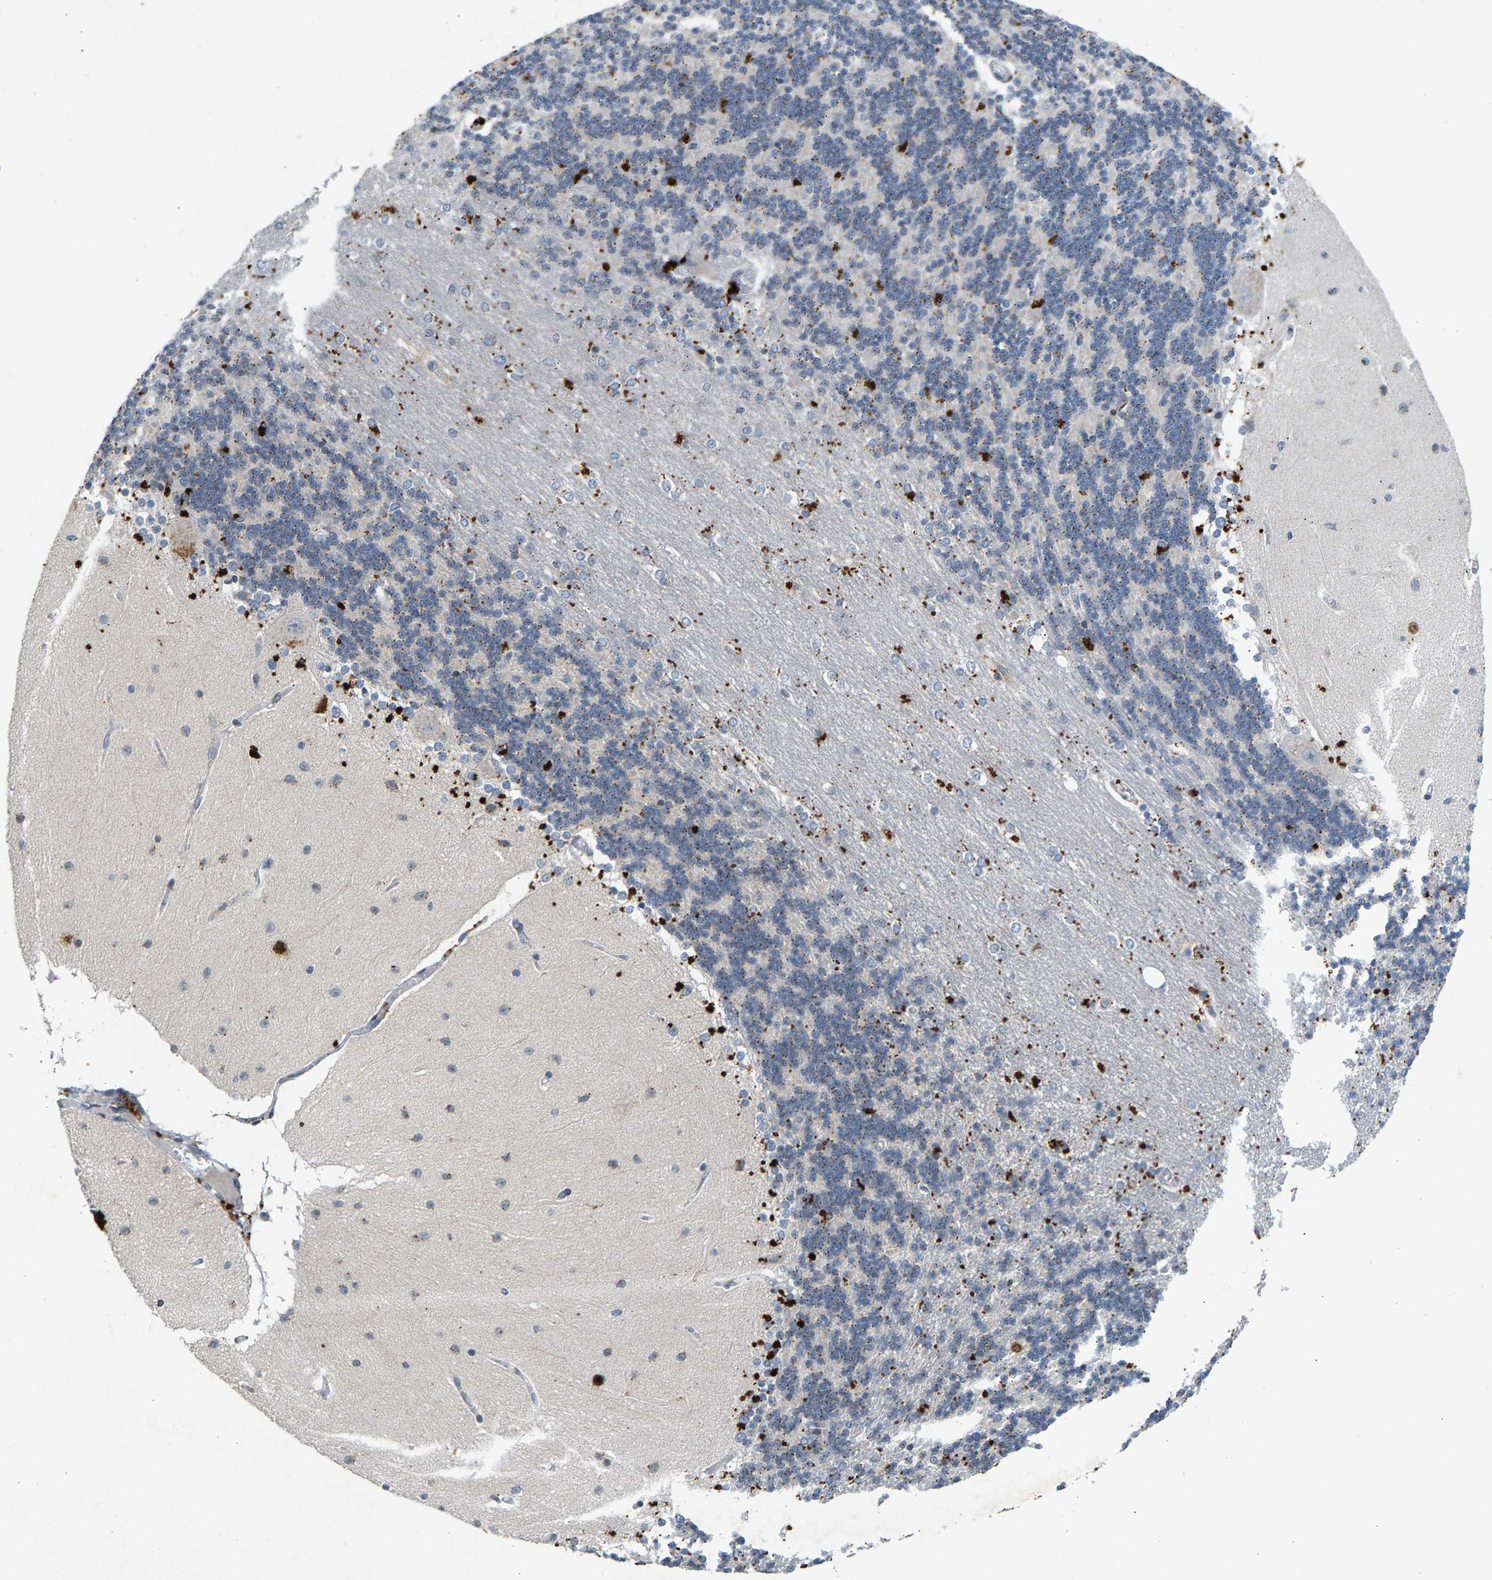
{"staining": {"intensity": "weak", "quantity": ">75%", "location": "cytoplasmic/membranous"}, "tissue": "cerebellum", "cell_type": "Cells in granular layer", "image_type": "normal", "snomed": [{"axis": "morphology", "description": "Normal tissue, NOS"}, {"axis": "topography", "description": "Cerebellum"}], "caption": "Immunohistochemical staining of unremarkable cerebellum reveals low levels of weak cytoplasmic/membranous staining in approximately >75% of cells in granular layer. (DAB = brown stain, brightfield microscopy at high magnification).", "gene": "ZPR1", "patient": {"sex": "female", "age": 54}}